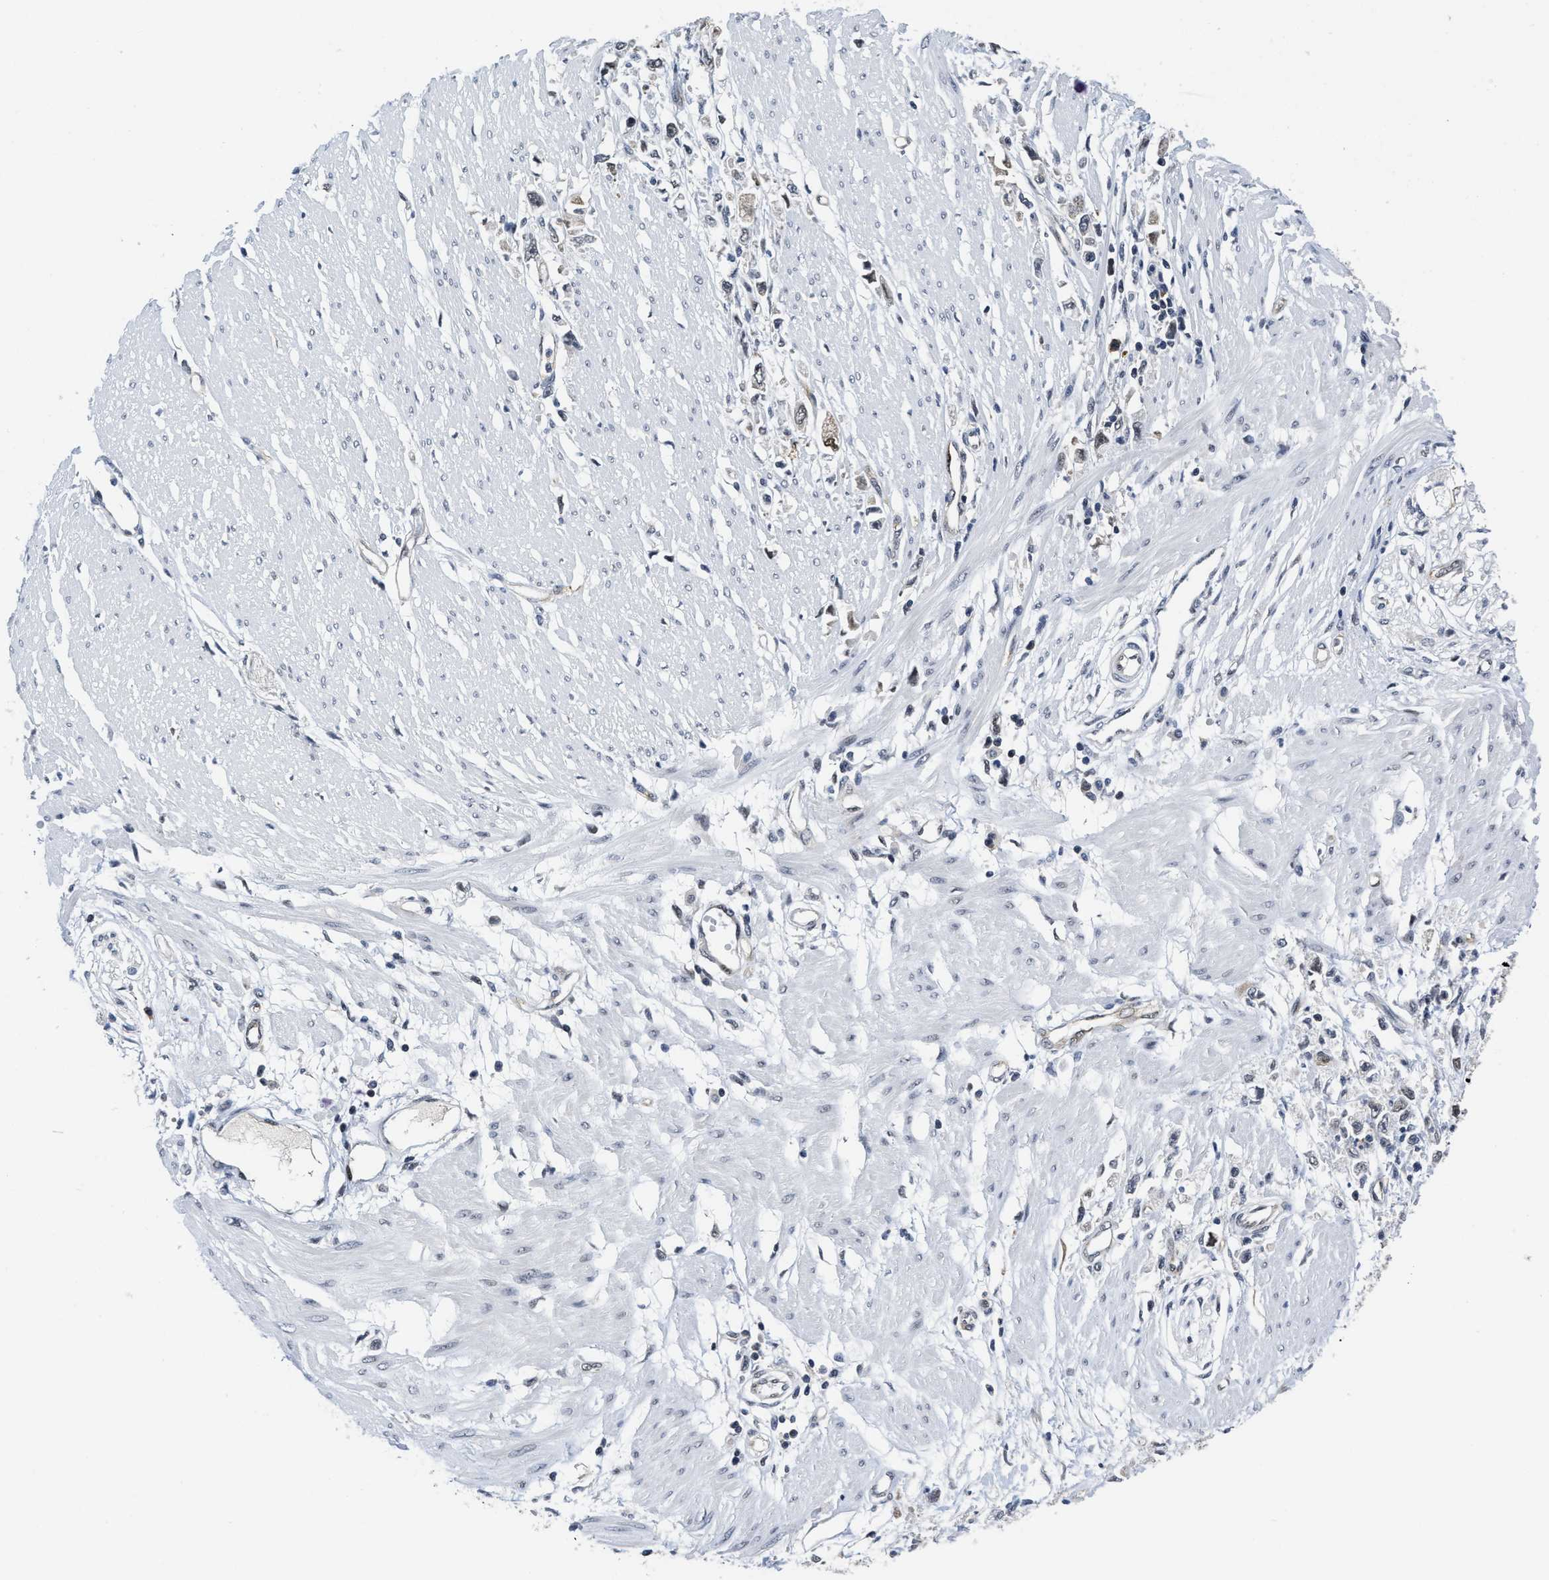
{"staining": {"intensity": "negative", "quantity": "none", "location": "none"}, "tissue": "stomach cancer", "cell_type": "Tumor cells", "image_type": "cancer", "snomed": [{"axis": "morphology", "description": "Adenocarcinoma, NOS"}, {"axis": "topography", "description": "Stomach"}], "caption": "The photomicrograph displays no staining of tumor cells in stomach cancer.", "gene": "HIF1A", "patient": {"sex": "female", "age": 59}}